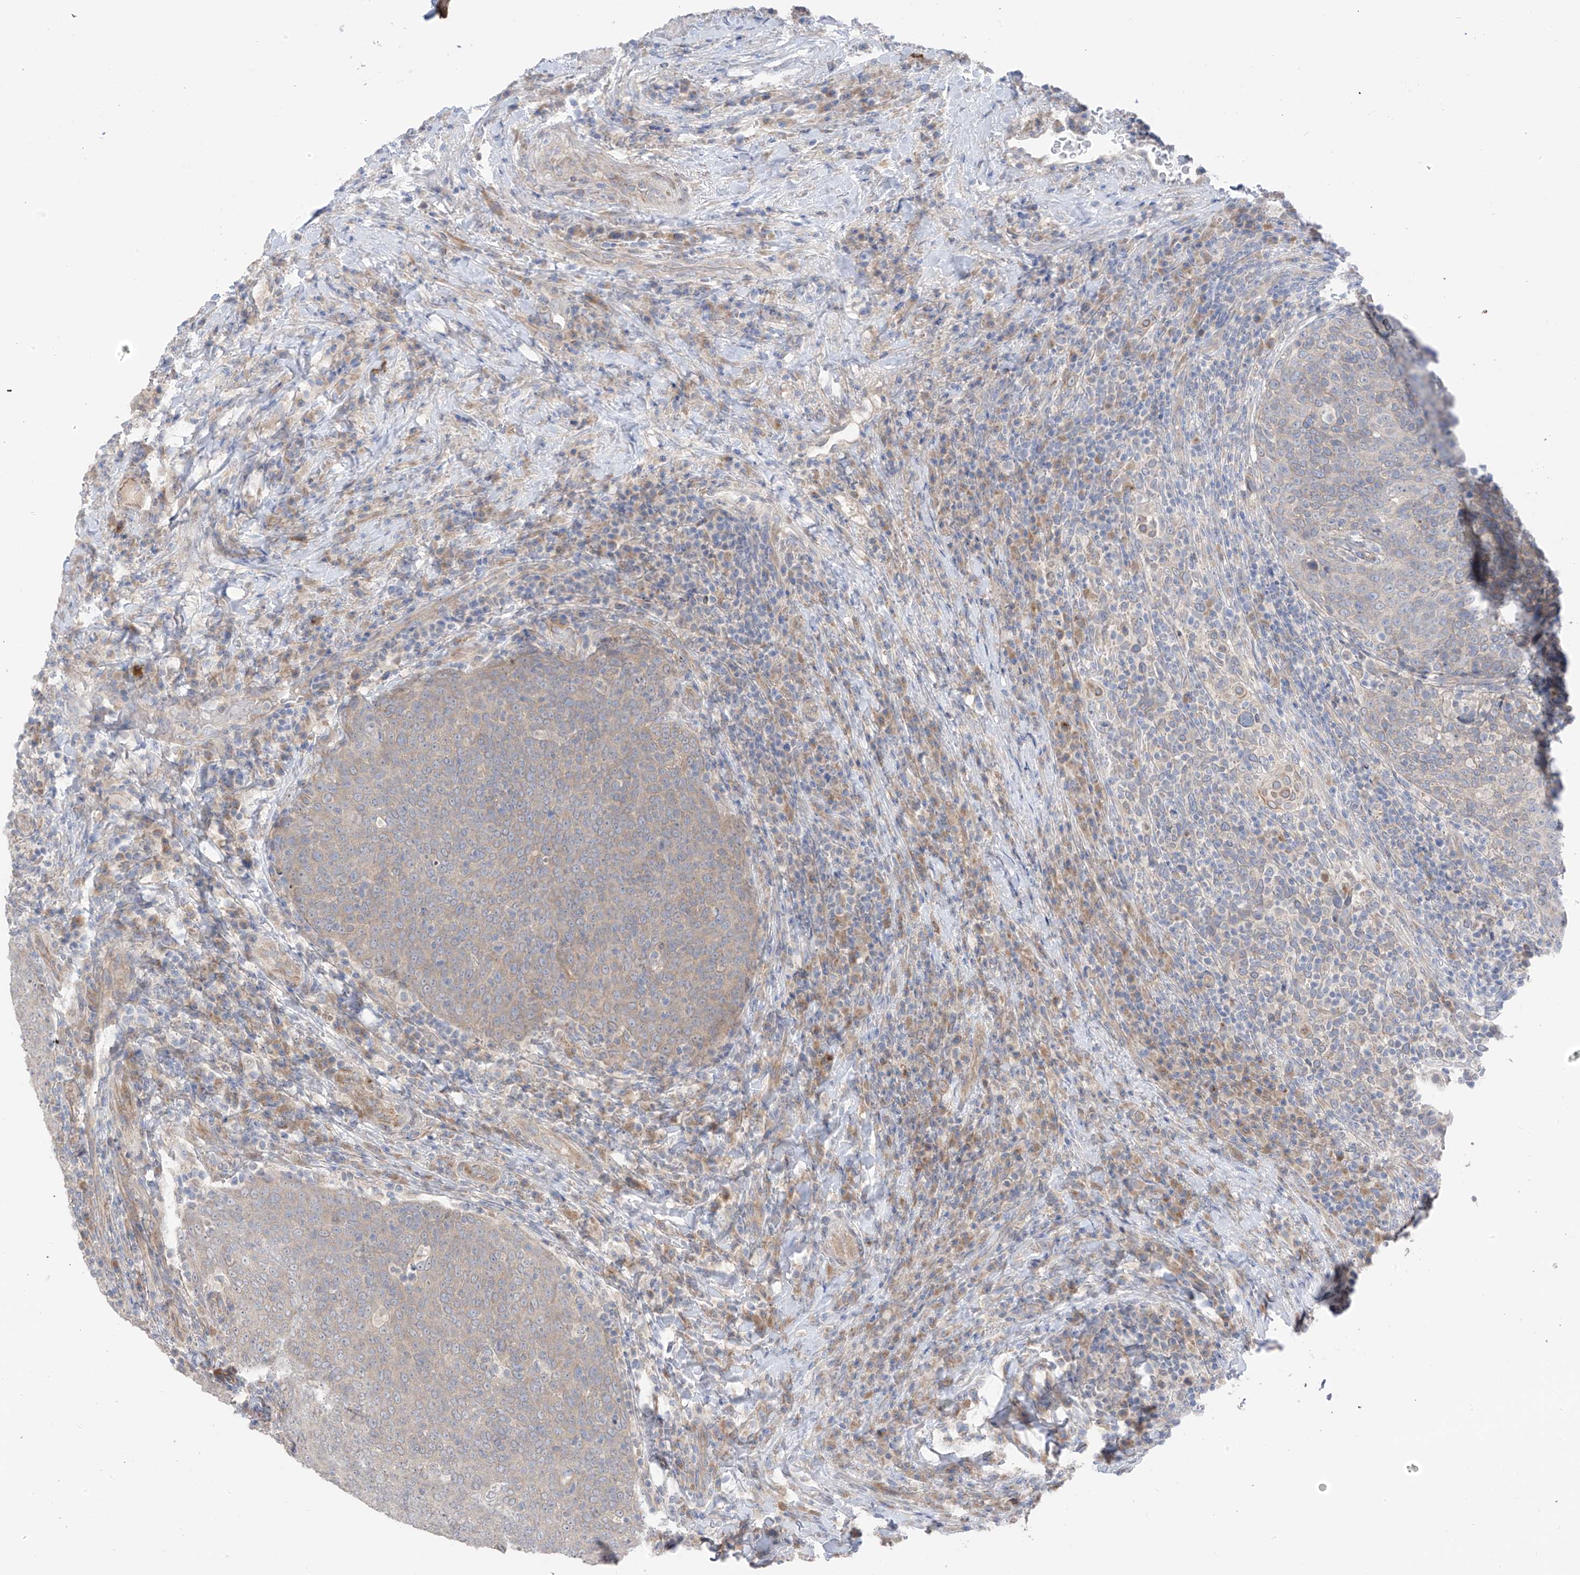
{"staining": {"intensity": "weak", "quantity": "25%-75%", "location": "cytoplasmic/membranous"}, "tissue": "head and neck cancer", "cell_type": "Tumor cells", "image_type": "cancer", "snomed": [{"axis": "morphology", "description": "Squamous cell carcinoma, NOS"}, {"axis": "morphology", "description": "Squamous cell carcinoma, metastatic, NOS"}, {"axis": "topography", "description": "Lymph node"}, {"axis": "topography", "description": "Head-Neck"}], "caption": "High-power microscopy captured an IHC histopathology image of head and neck cancer, revealing weak cytoplasmic/membranous positivity in about 25%-75% of tumor cells. (Brightfield microscopy of DAB IHC at high magnification).", "gene": "NALCN", "patient": {"sex": "male", "age": 62}}